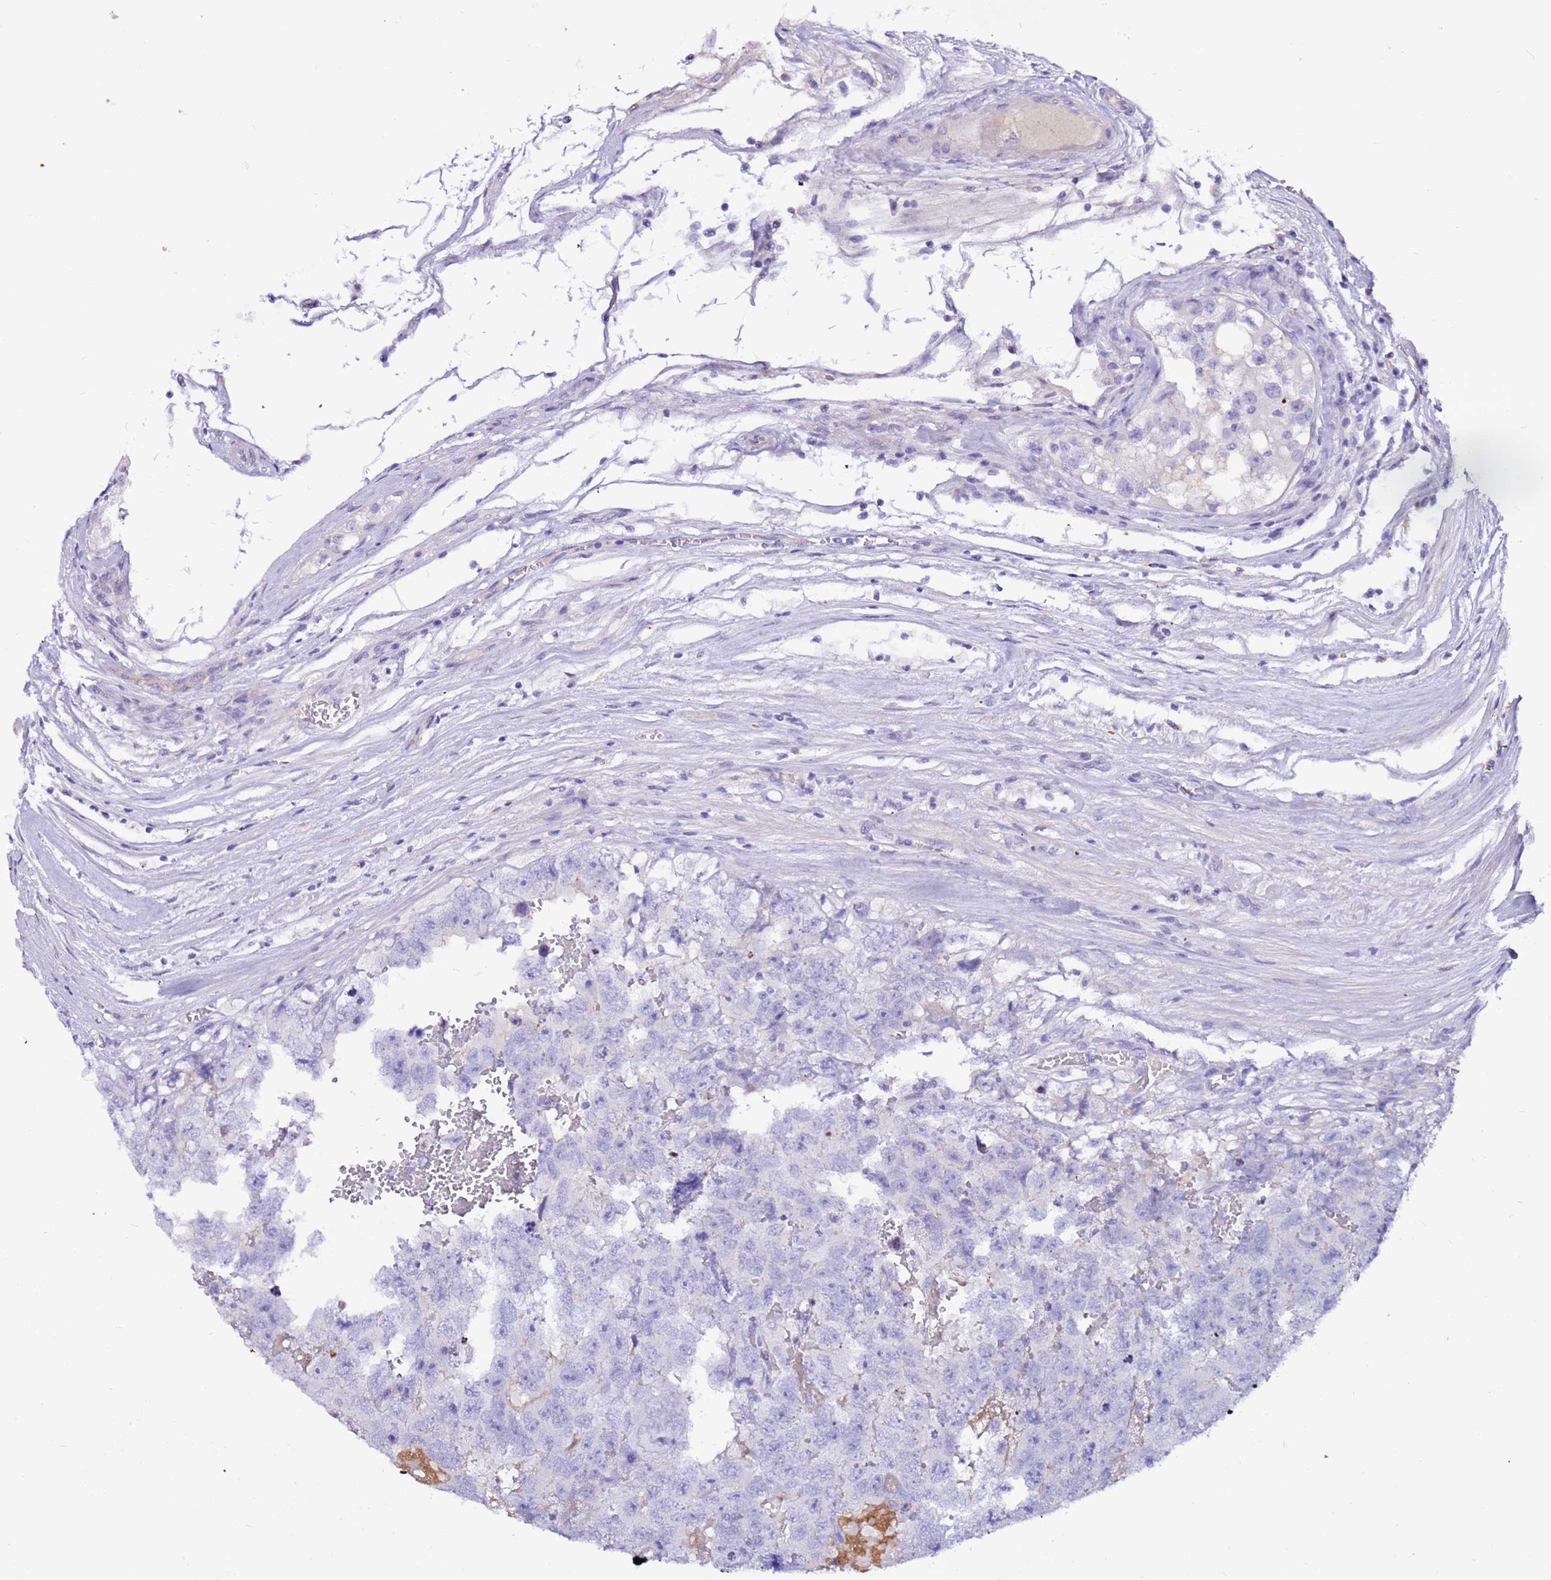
{"staining": {"intensity": "negative", "quantity": "none", "location": "none"}, "tissue": "testis cancer", "cell_type": "Tumor cells", "image_type": "cancer", "snomed": [{"axis": "morphology", "description": "Carcinoma, Embryonal, NOS"}, {"axis": "topography", "description": "Testis"}], "caption": "DAB immunohistochemical staining of human testis embryonal carcinoma shows no significant positivity in tumor cells.", "gene": "DCDC2B", "patient": {"sex": "male", "age": 45}}